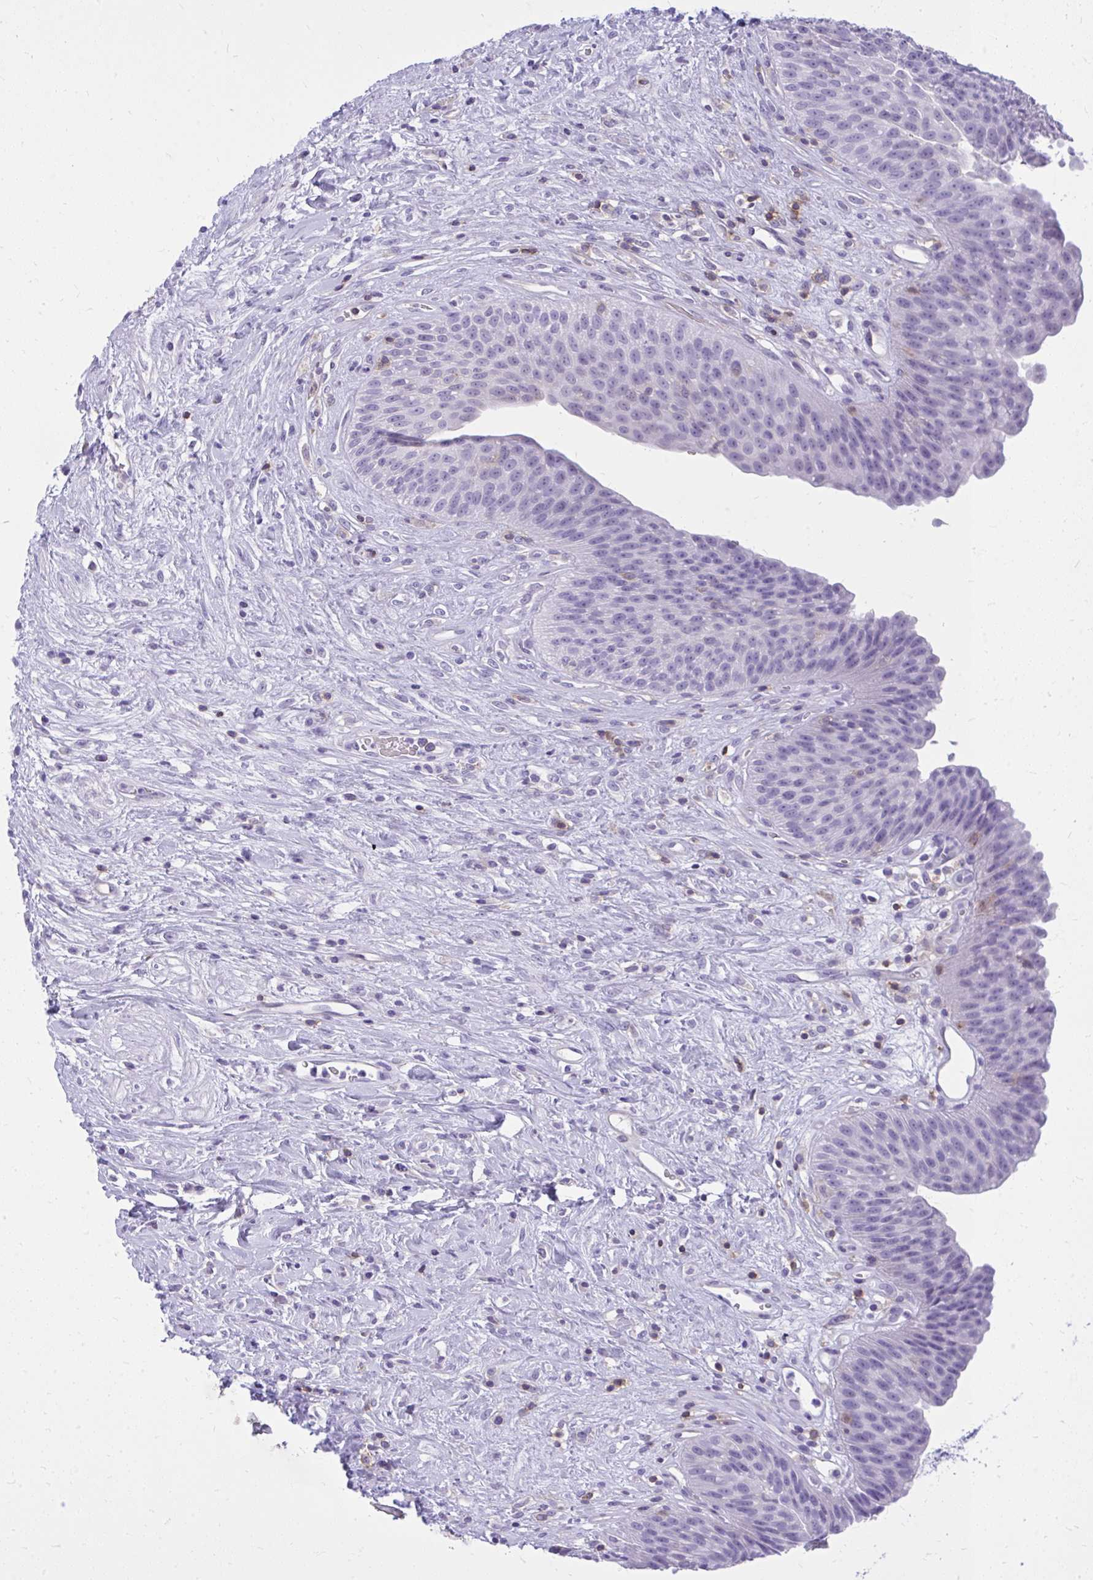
{"staining": {"intensity": "negative", "quantity": "none", "location": "none"}, "tissue": "urinary bladder", "cell_type": "Urothelial cells", "image_type": "normal", "snomed": [{"axis": "morphology", "description": "Normal tissue, NOS"}, {"axis": "topography", "description": "Urinary bladder"}], "caption": "Immunohistochemistry histopathology image of unremarkable urinary bladder stained for a protein (brown), which shows no expression in urothelial cells.", "gene": "GPRIN3", "patient": {"sex": "female", "age": 56}}